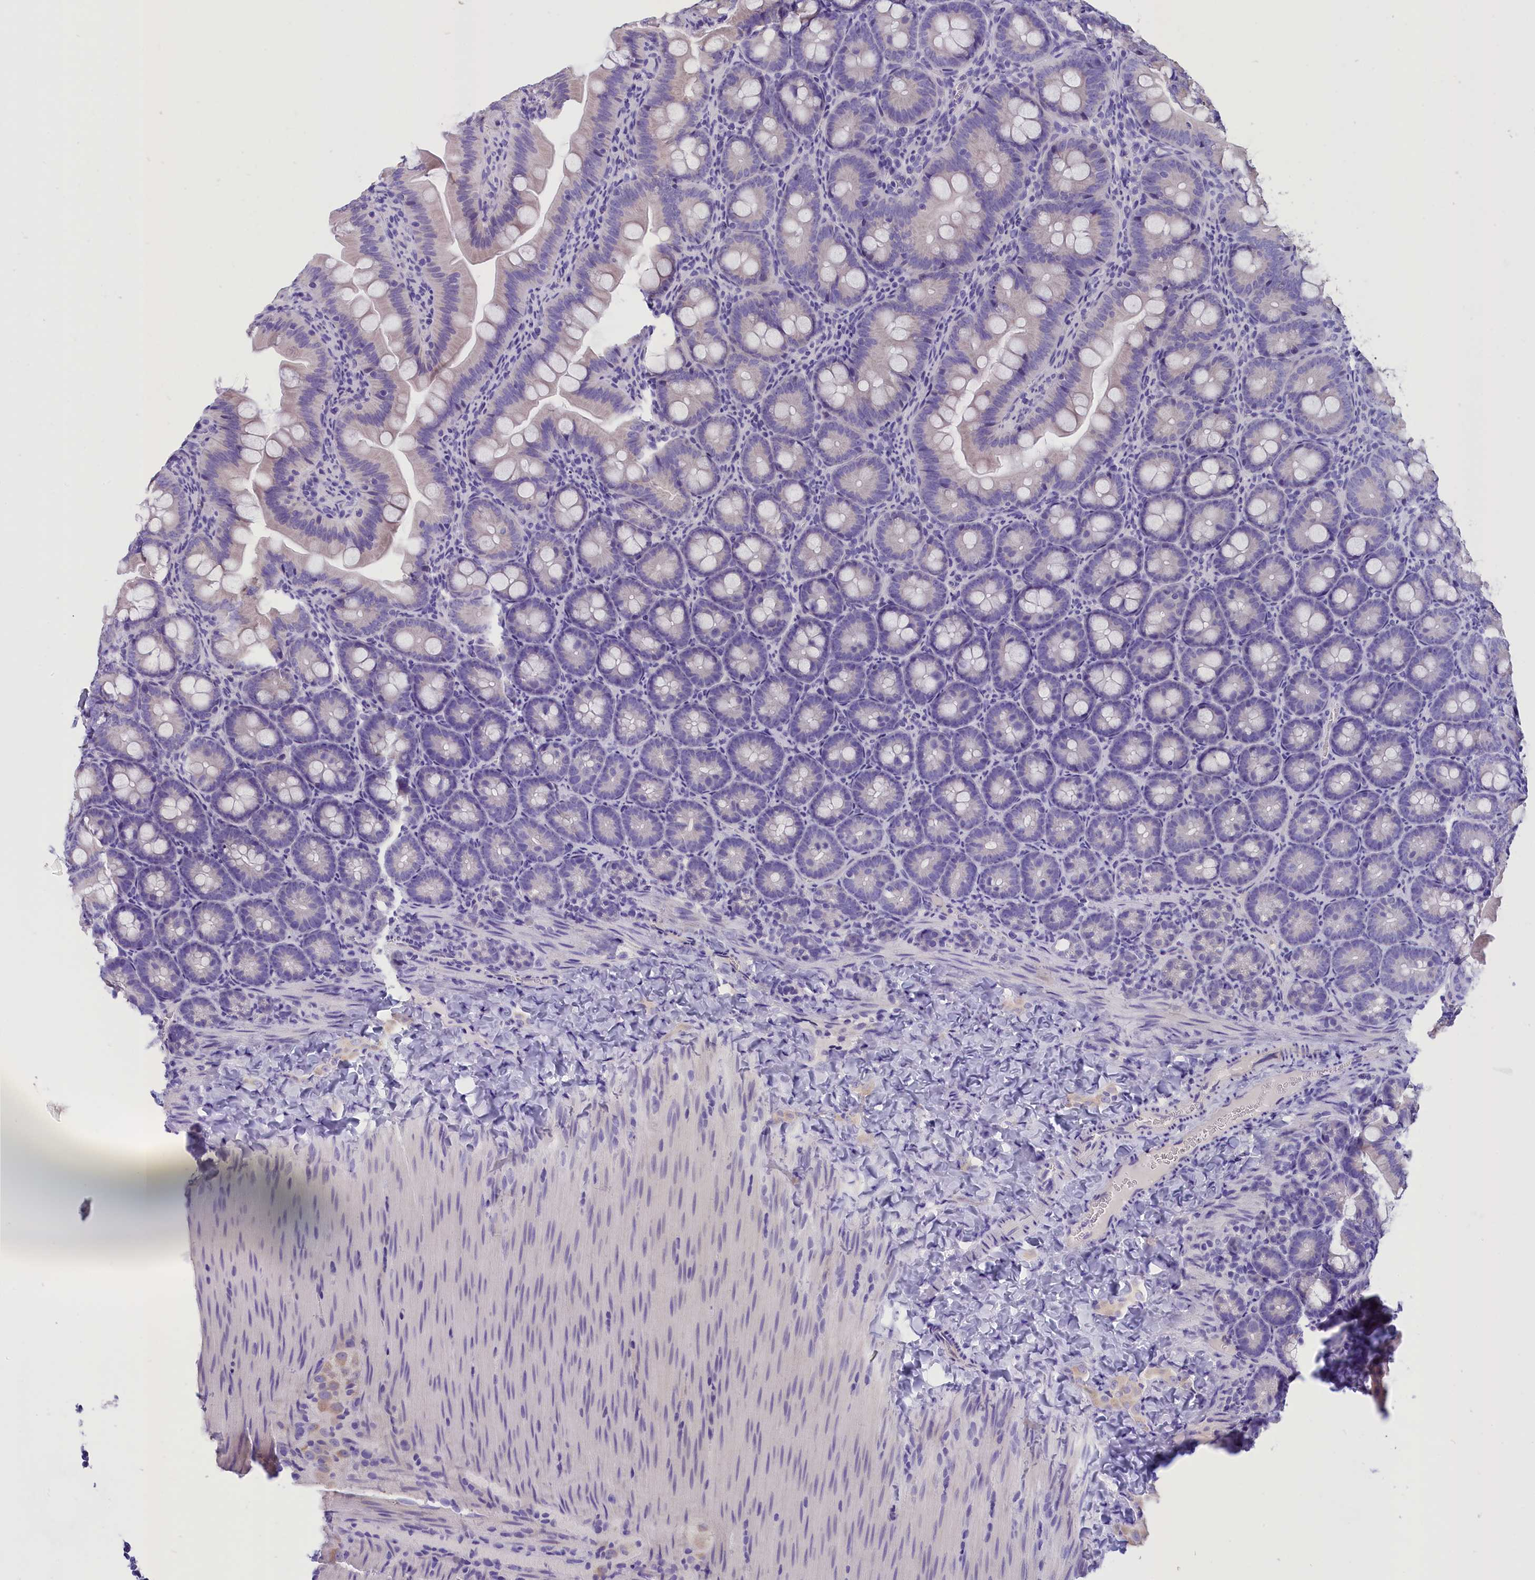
{"staining": {"intensity": "moderate", "quantity": "<25%", "location": "cytoplasmic/membranous"}, "tissue": "appendix", "cell_type": "Glandular cells", "image_type": "normal", "snomed": [{"axis": "morphology", "description": "Normal tissue, NOS"}, {"axis": "topography", "description": "Appendix"}], "caption": "The micrograph reveals a brown stain indicating the presence of a protein in the cytoplasmic/membranous of glandular cells in appendix.", "gene": "ABAT", "patient": {"sex": "female", "age": 33}}